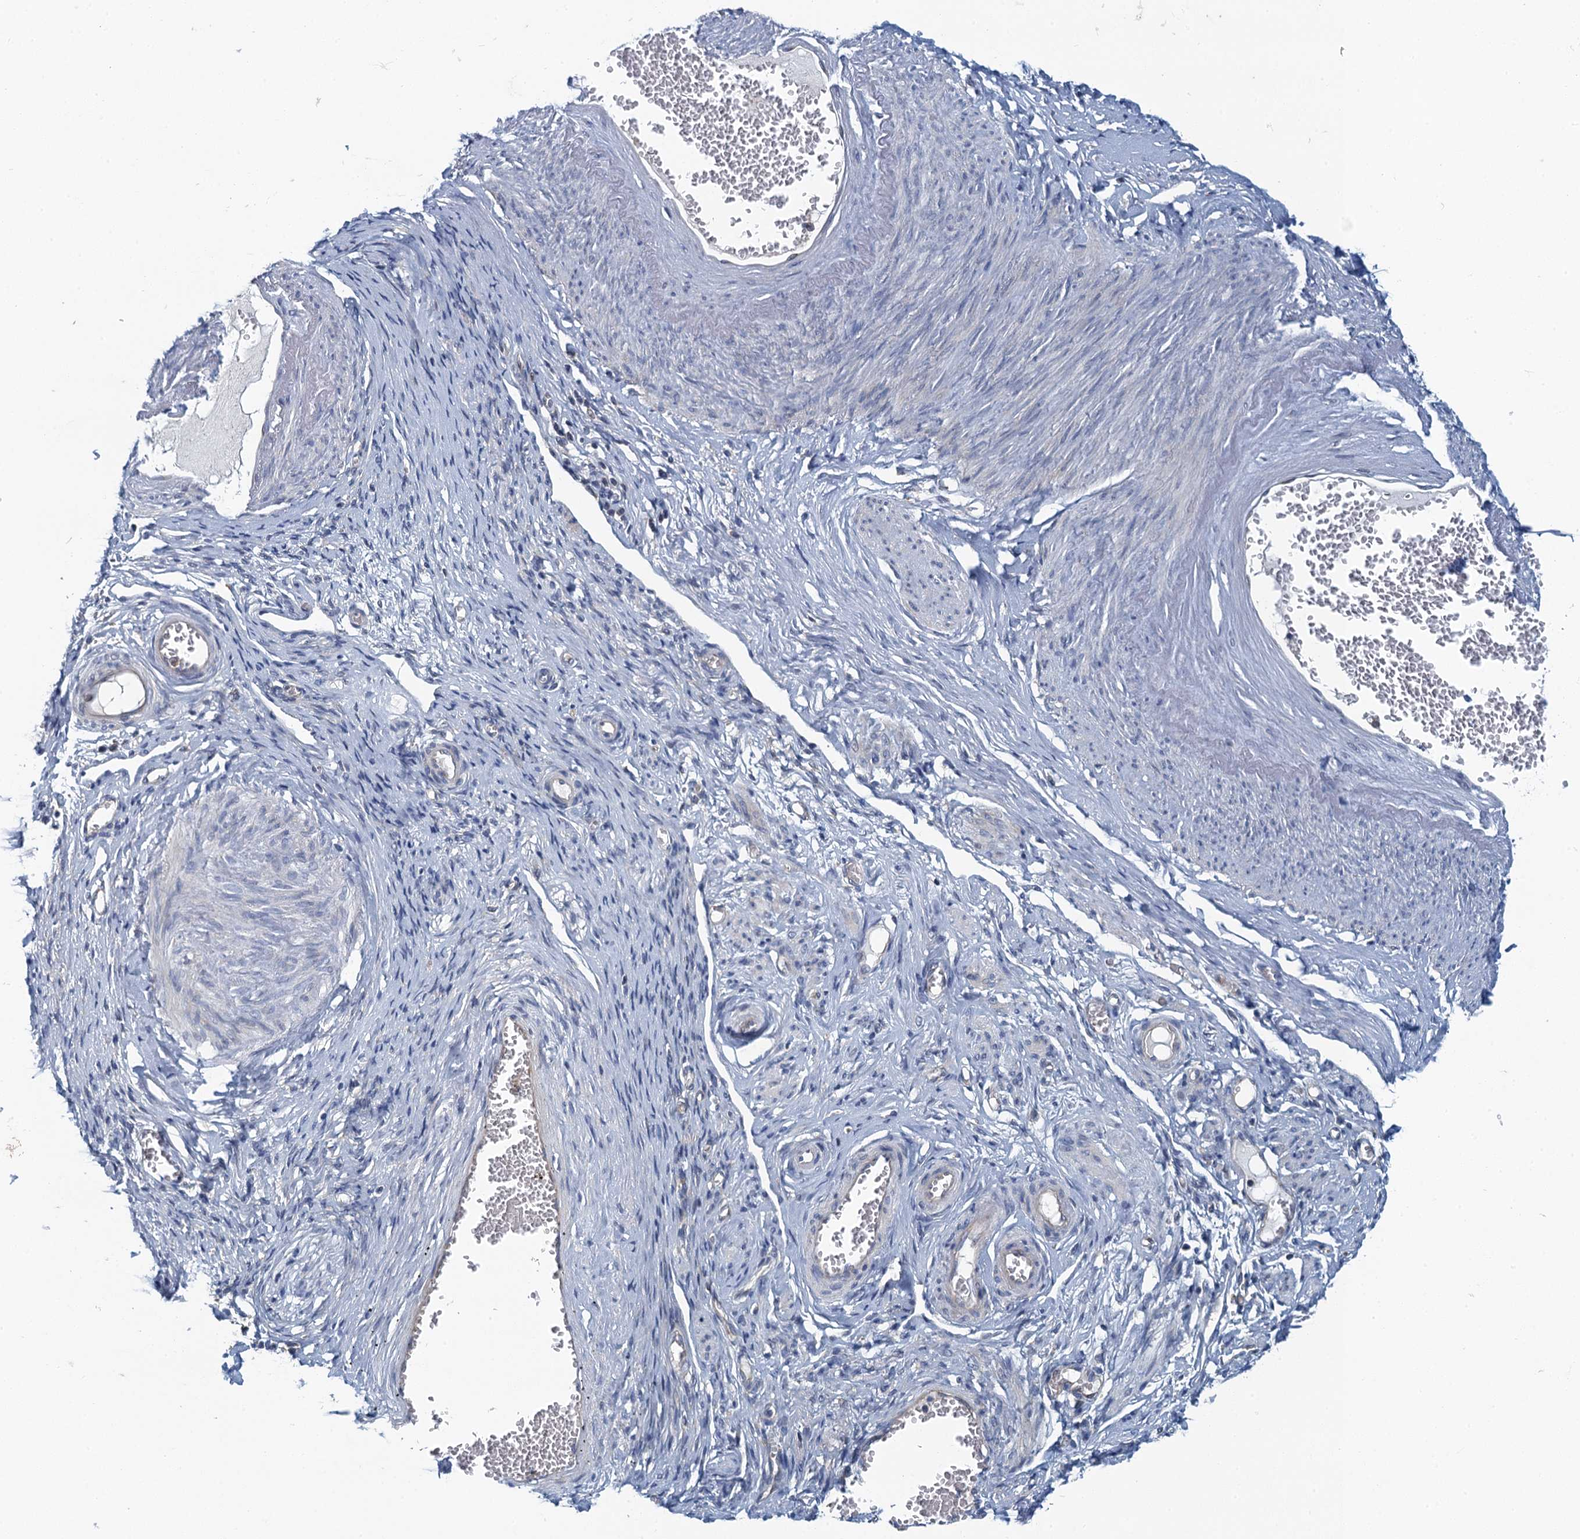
{"staining": {"intensity": "negative", "quantity": "none", "location": "none"}, "tissue": "adipose tissue", "cell_type": "Adipocytes", "image_type": "normal", "snomed": [{"axis": "morphology", "description": "Normal tissue, NOS"}, {"axis": "topography", "description": "Vascular tissue"}, {"axis": "topography", "description": "Fallopian tube"}, {"axis": "topography", "description": "Ovary"}], "caption": "A micrograph of human adipose tissue is negative for staining in adipocytes.", "gene": "NCKAP1L", "patient": {"sex": "female", "age": 67}}